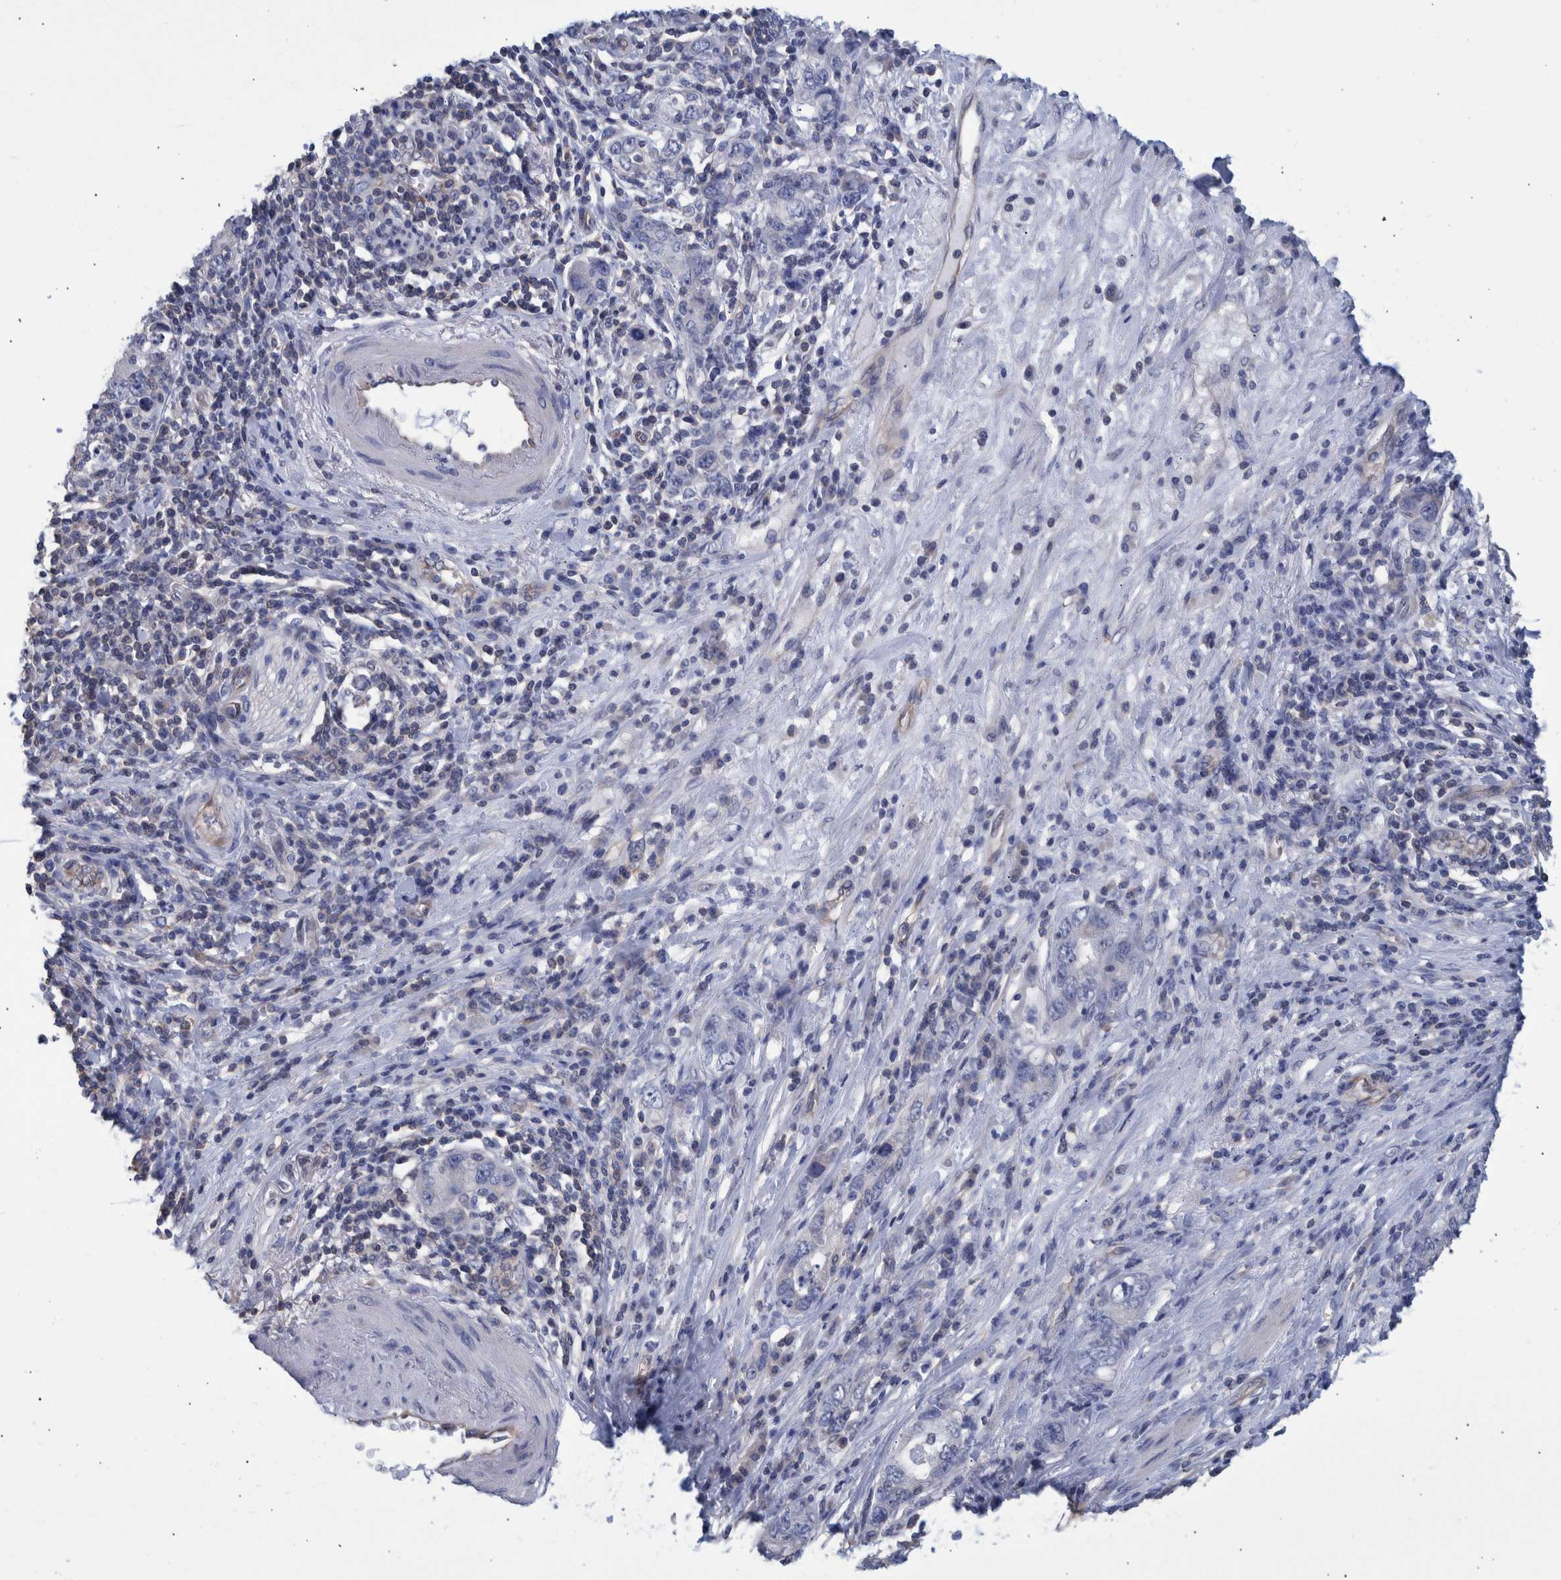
{"staining": {"intensity": "negative", "quantity": "none", "location": "none"}, "tissue": "stomach cancer", "cell_type": "Tumor cells", "image_type": "cancer", "snomed": [{"axis": "morphology", "description": "Adenocarcinoma, NOS"}, {"axis": "topography", "description": "Stomach, lower"}], "caption": "IHC of stomach cancer shows no staining in tumor cells.", "gene": "PPP3CC", "patient": {"sex": "female", "age": 93}}